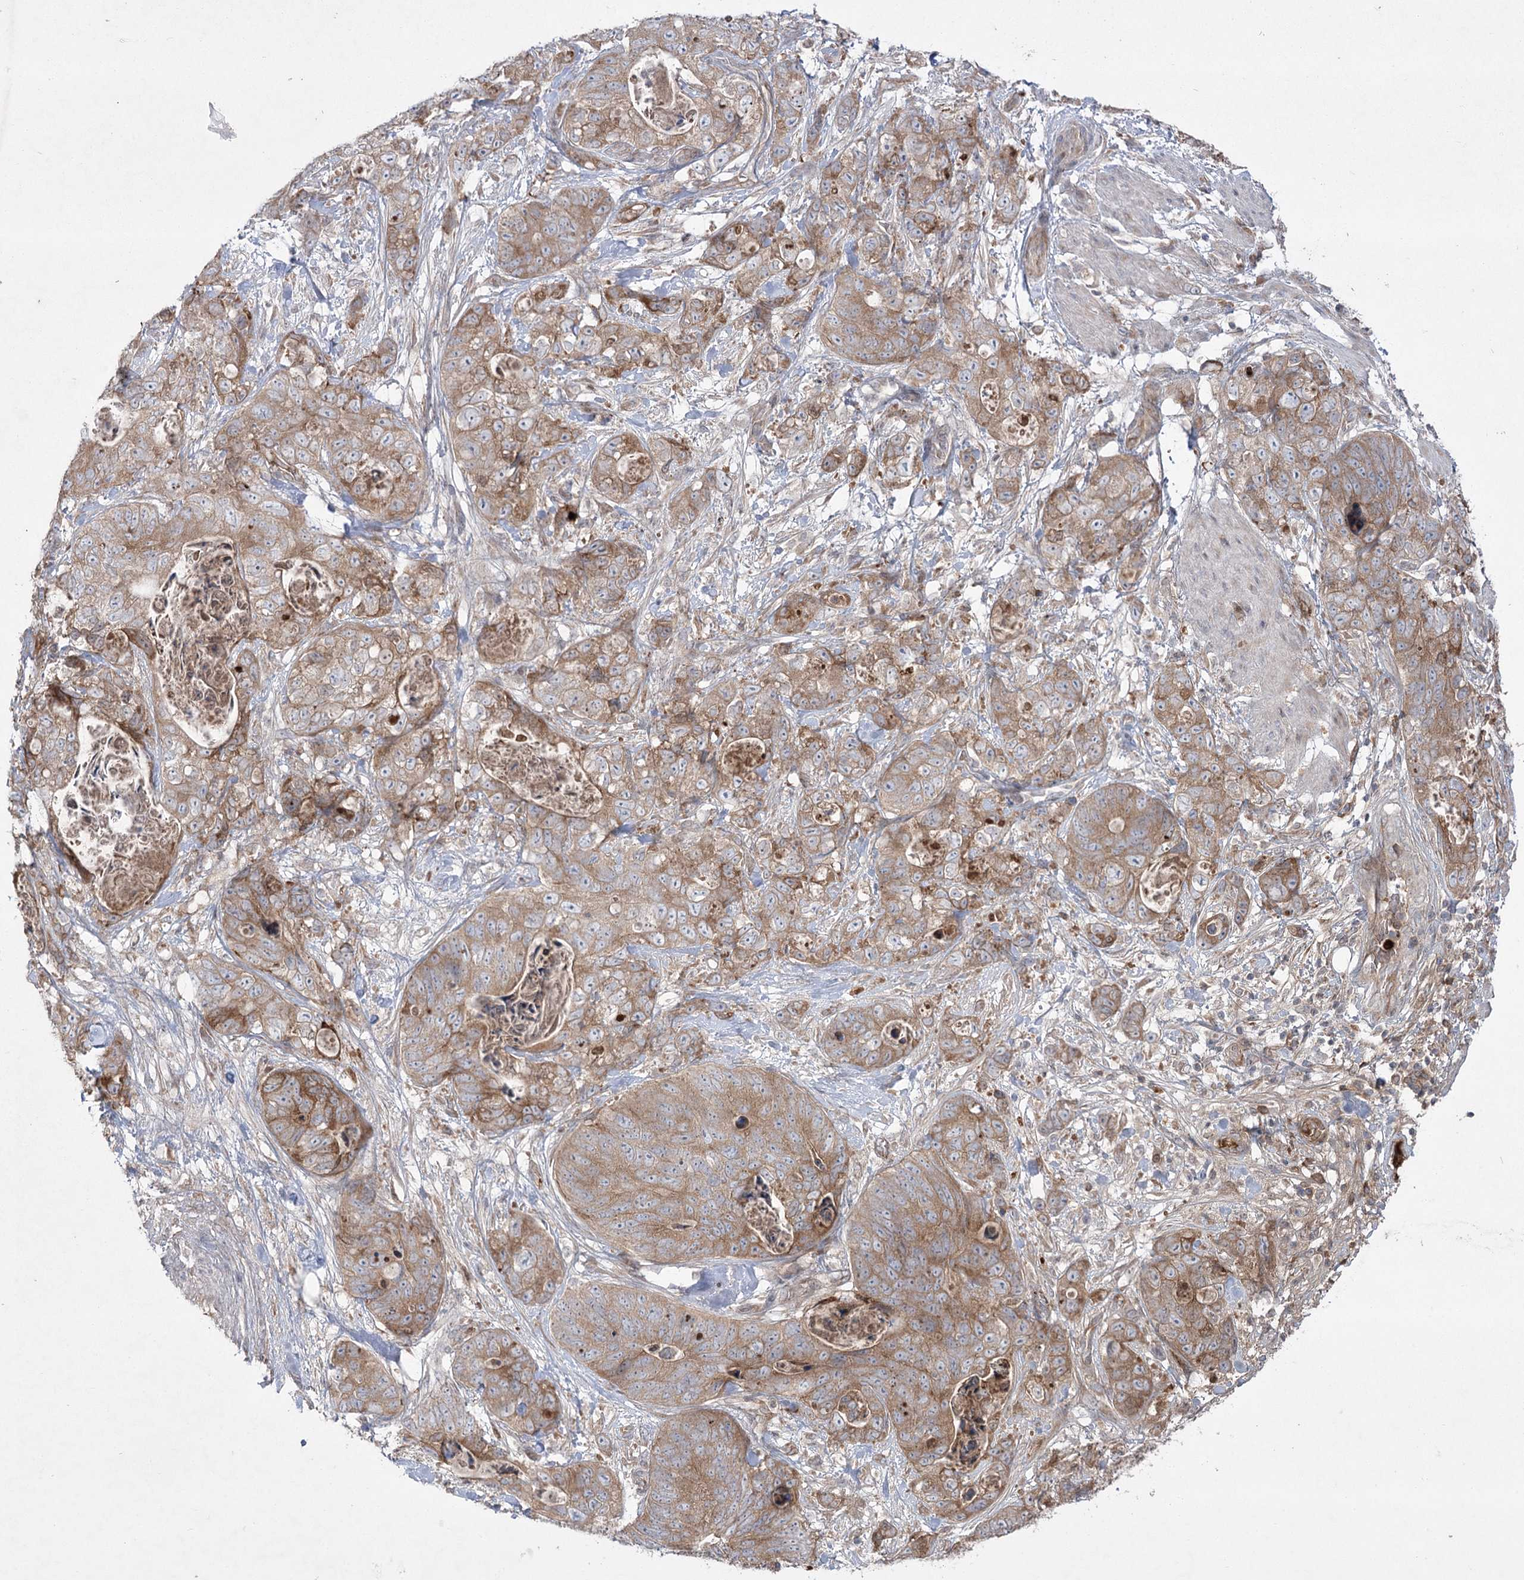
{"staining": {"intensity": "moderate", "quantity": ">75%", "location": "cytoplasmic/membranous"}, "tissue": "stomach cancer", "cell_type": "Tumor cells", "image_type": "cancer", "snomed": [{"axis": "morphology", "description": "Normal tissue, NOS"}, {"axis": "morphology", "description": "Adenocarcinoma, NOS"}, {"axis": "topography", "description": "Stomach"}], "caption": "The image demonstrates staining of stomach cancer, revealing moderate cytoplasmic/membranous protein staining (brown color) within tumor cells.", "gene": "PLEKHA5", "patient": {"sex": "female", "age": 89}}